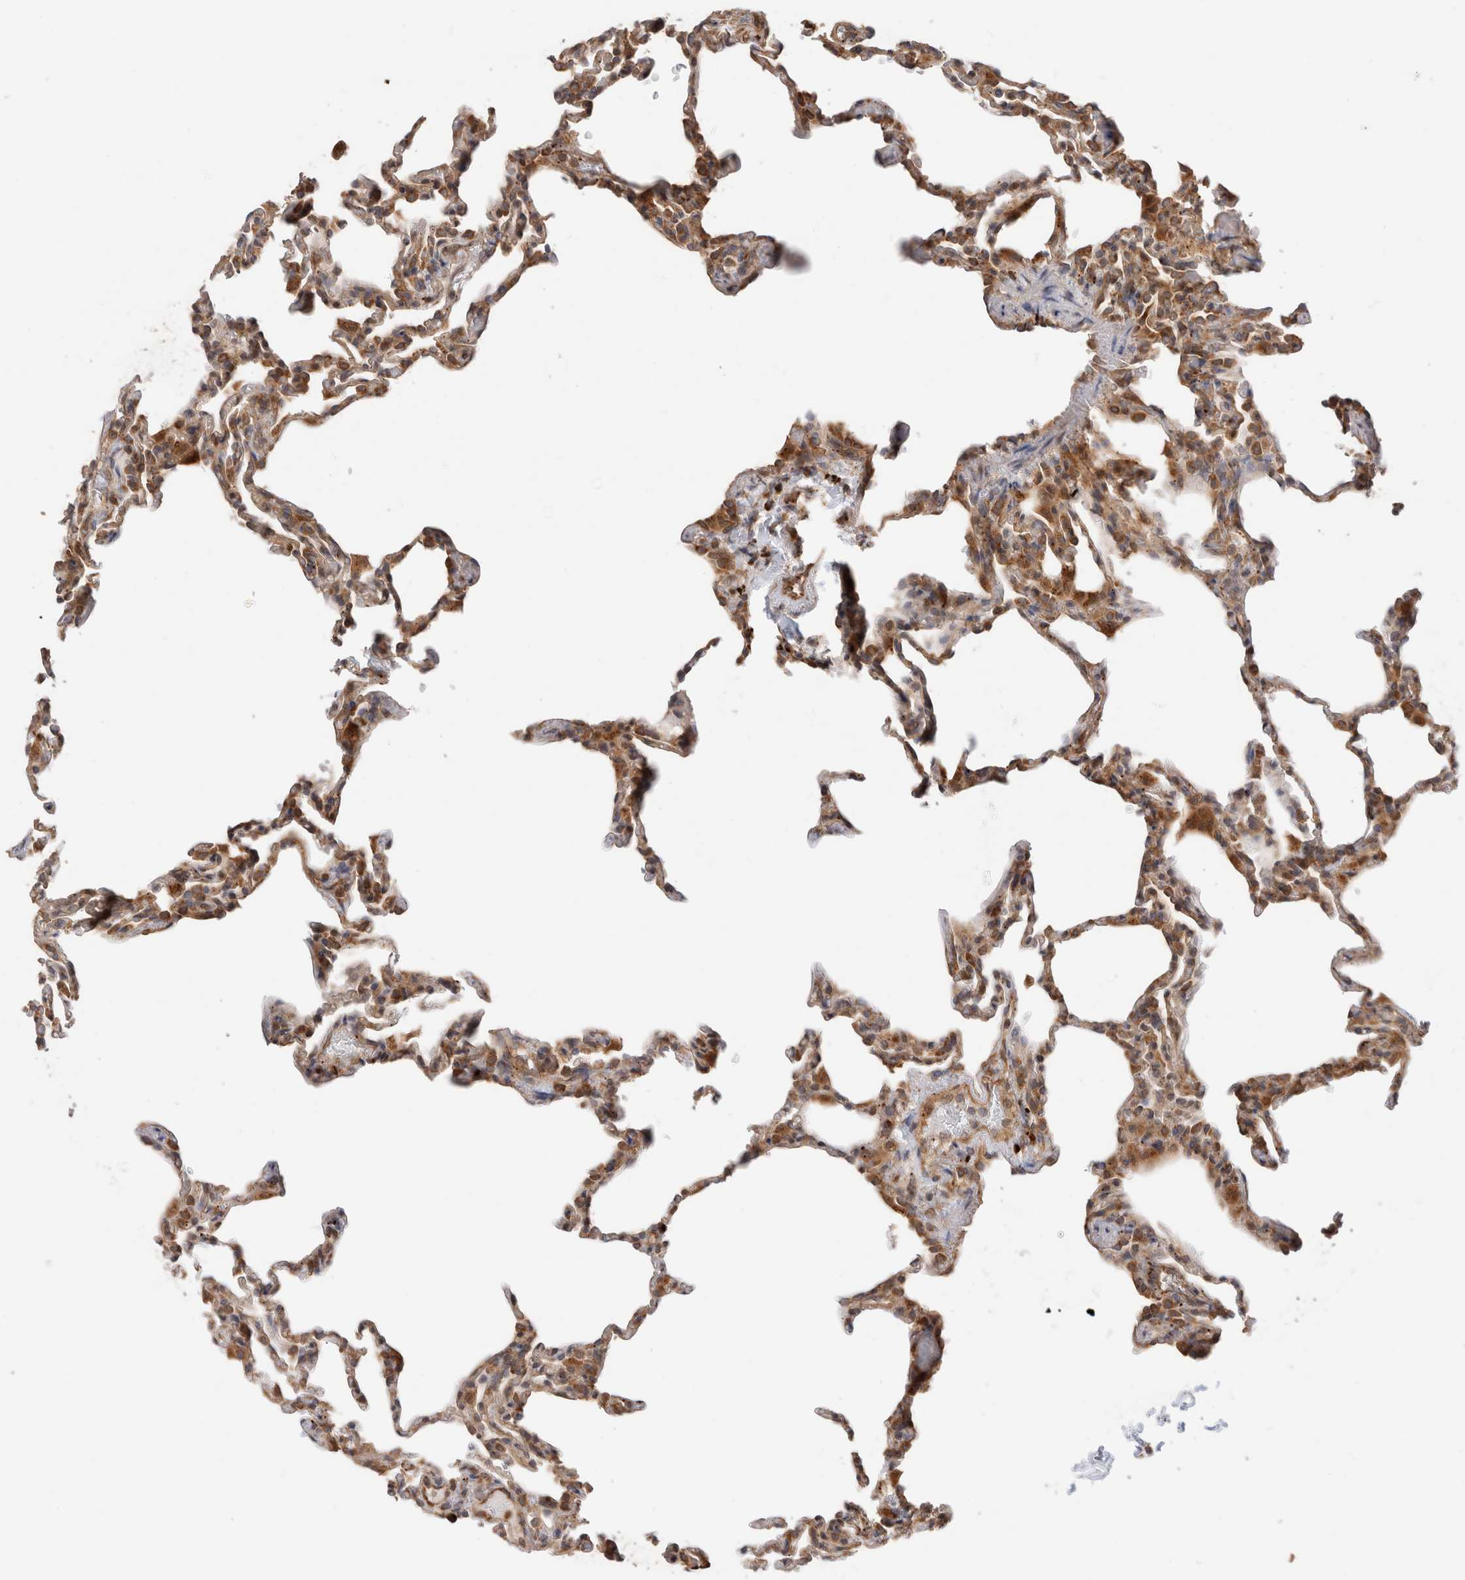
{"staining": {"intensity": "moderate", "quantity": ">75%", "location": "cytoplasmic/membranous"}, "tissue": "lung", "cell_type": "Alveolar cells", "image_type": "normal", "snomed": [{"axis": "morphology", "description": "Normal tissue, NOS"}, {"axis": "topography", "description": "Lung"}], "caption": "Unremarkable lung reveals moderate cytoplasmic/membranous expression in about >75% of alveolar cells (DAB (3,3'-diaminobenzidine) = brown stain, brightfield microscopy at high magnification)..", "gene": "ACTL9", "patient": {"sex": "male", "age": 20}}